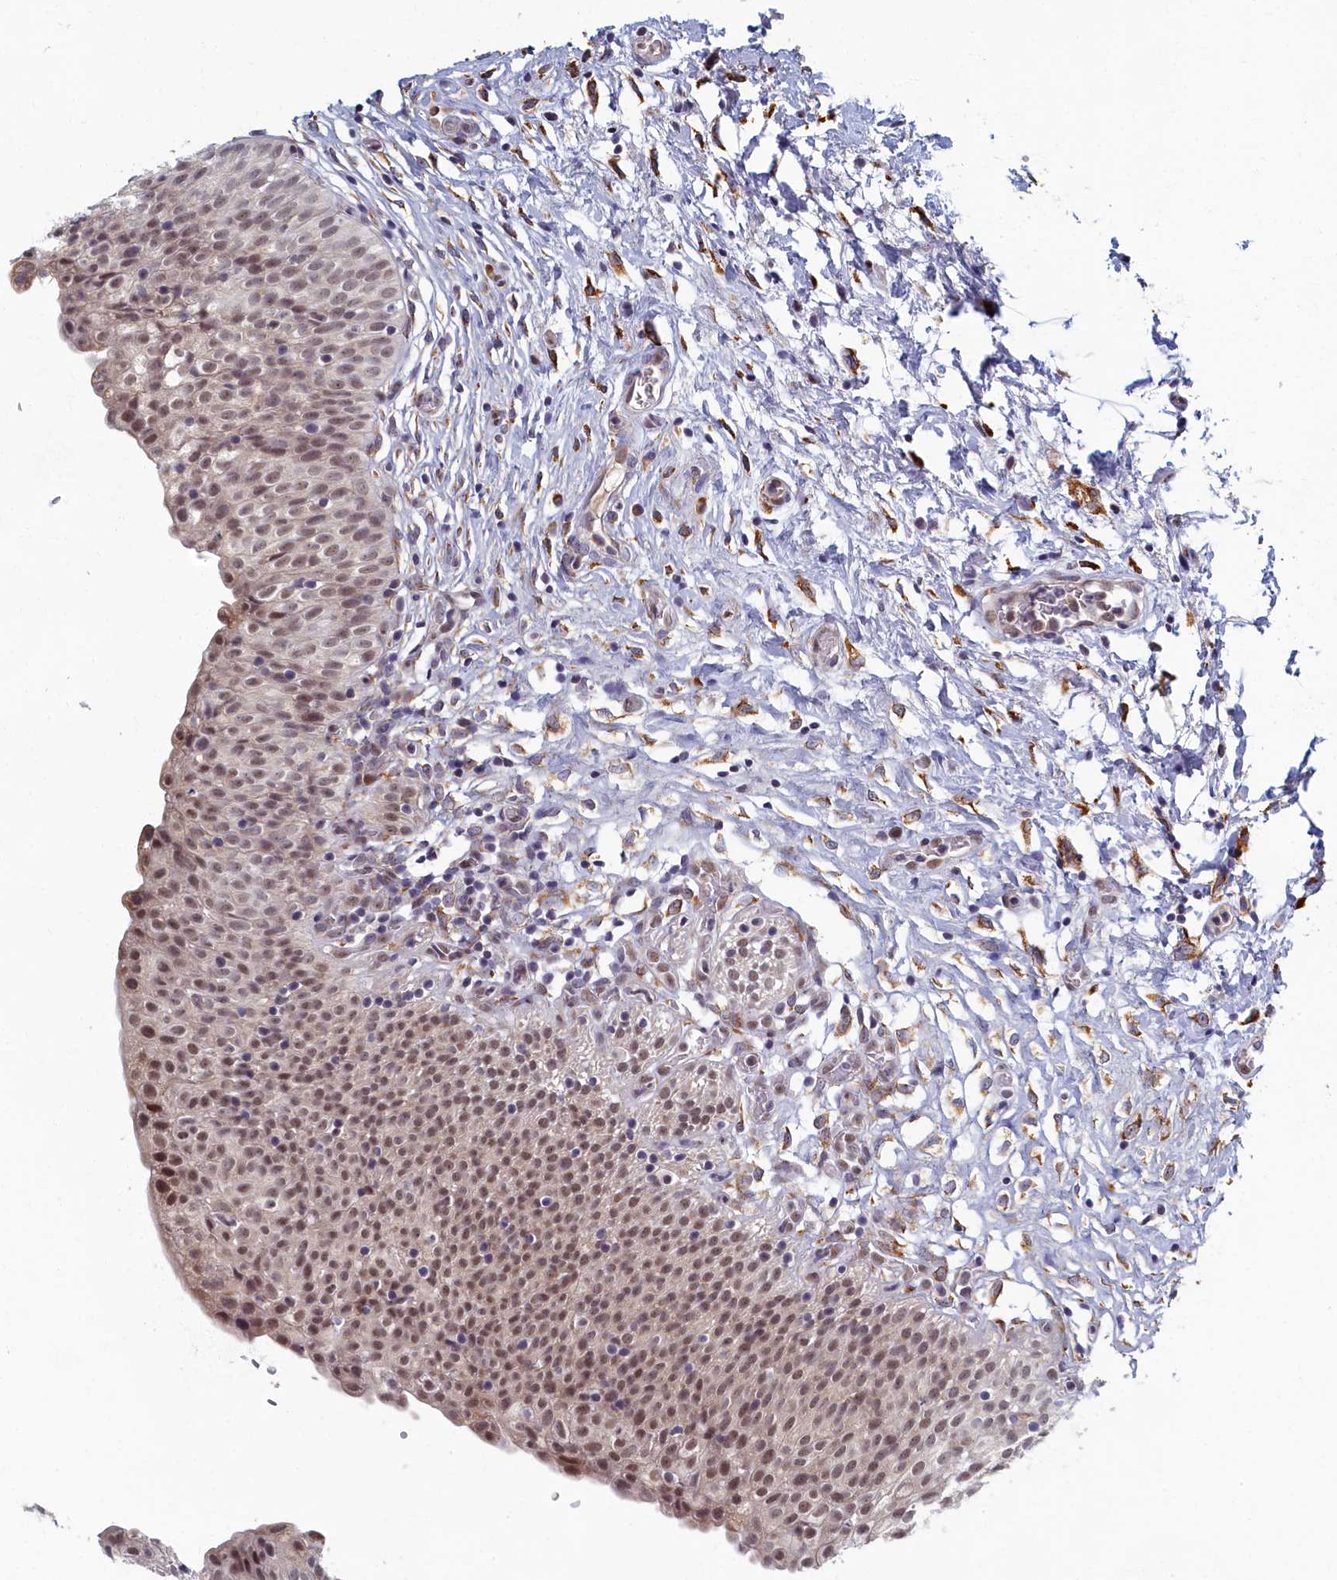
{"staining": {"intensity": "moderate", "quantity": ">75%", "location": "cytoplasmic/membranous,nuclear"}, "tissue": "urinary bladder", "cell_type": "Urothelial cells", "image_type": "normal", "snomed": [{"axis": "morphology", "description": "Normal tissue, NOS"}, {"axis": "topography", "description": "Urinary bladder"}], "caption": "A brown stain labels moderate cytoplasmic/membranous,nuclear positivity of a protein in urothelial cells of unremarkable urinary bladder.", "gene": "DNAJC17", "patient": {"sex": "male", "age": 55}}